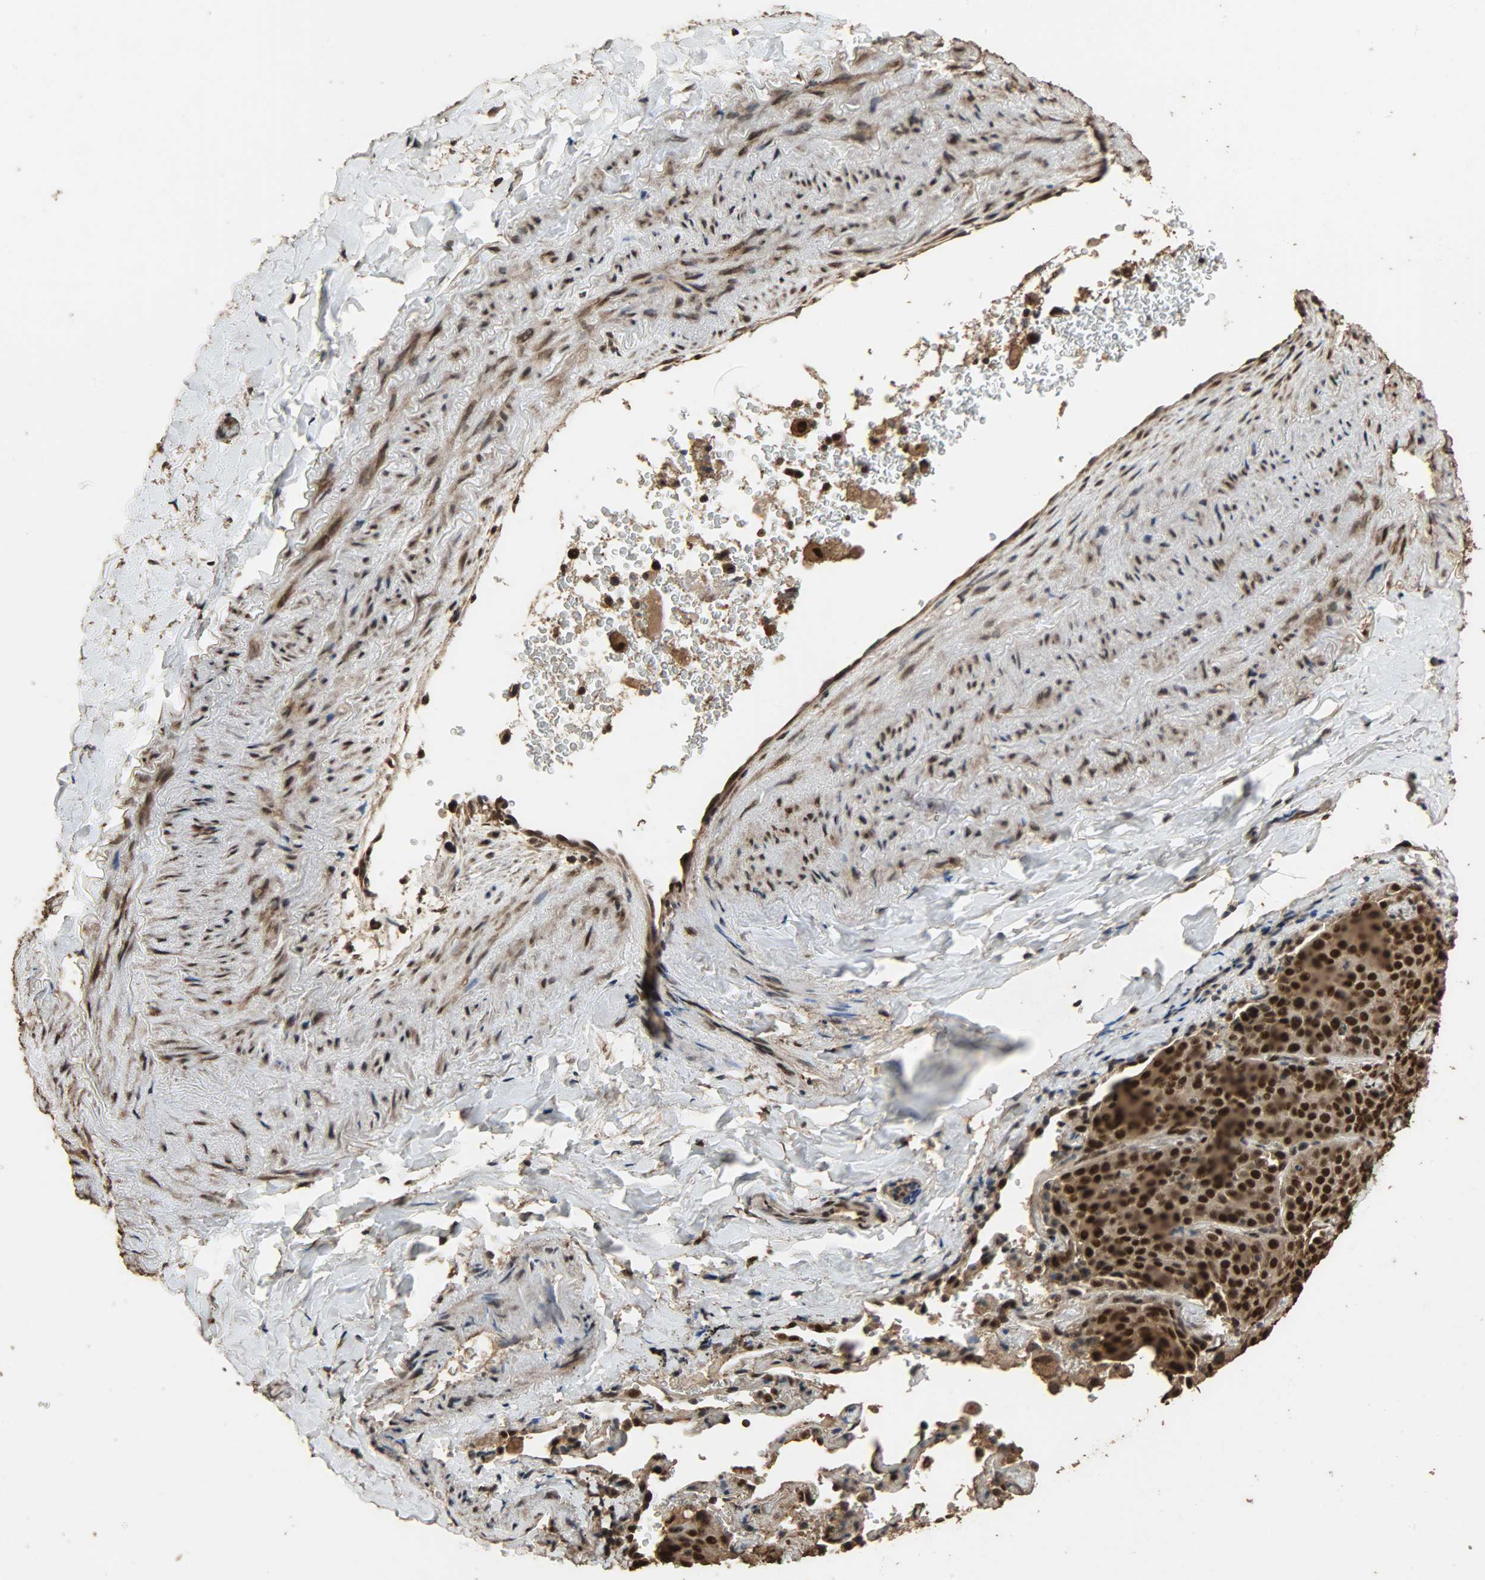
{"staining": {"intensity": "strong", "quantity": ">75%", "location": "cytoplasmic/membranous,nuclear"}, "tissue": "lung cancer", "cell_type": "Tumor cells", "image_type": "cancer", "snomed": [{"axis": "morphology", "description": "Squamous cell carcinoma, NOS"}, {"axis": "topography", "description": "Lung"}], "caption": "This photomicrograph reveals squamous cell carcinoma (lung) stained with IHC to label a protein in brown. The cytoplasmic/membranous and nuclear of tumor cells show strong positivity for the protein. Nuclei are counter-stained blue.", "gene": "CCNT2", "patient": {"sex": "male", "age": 54}}